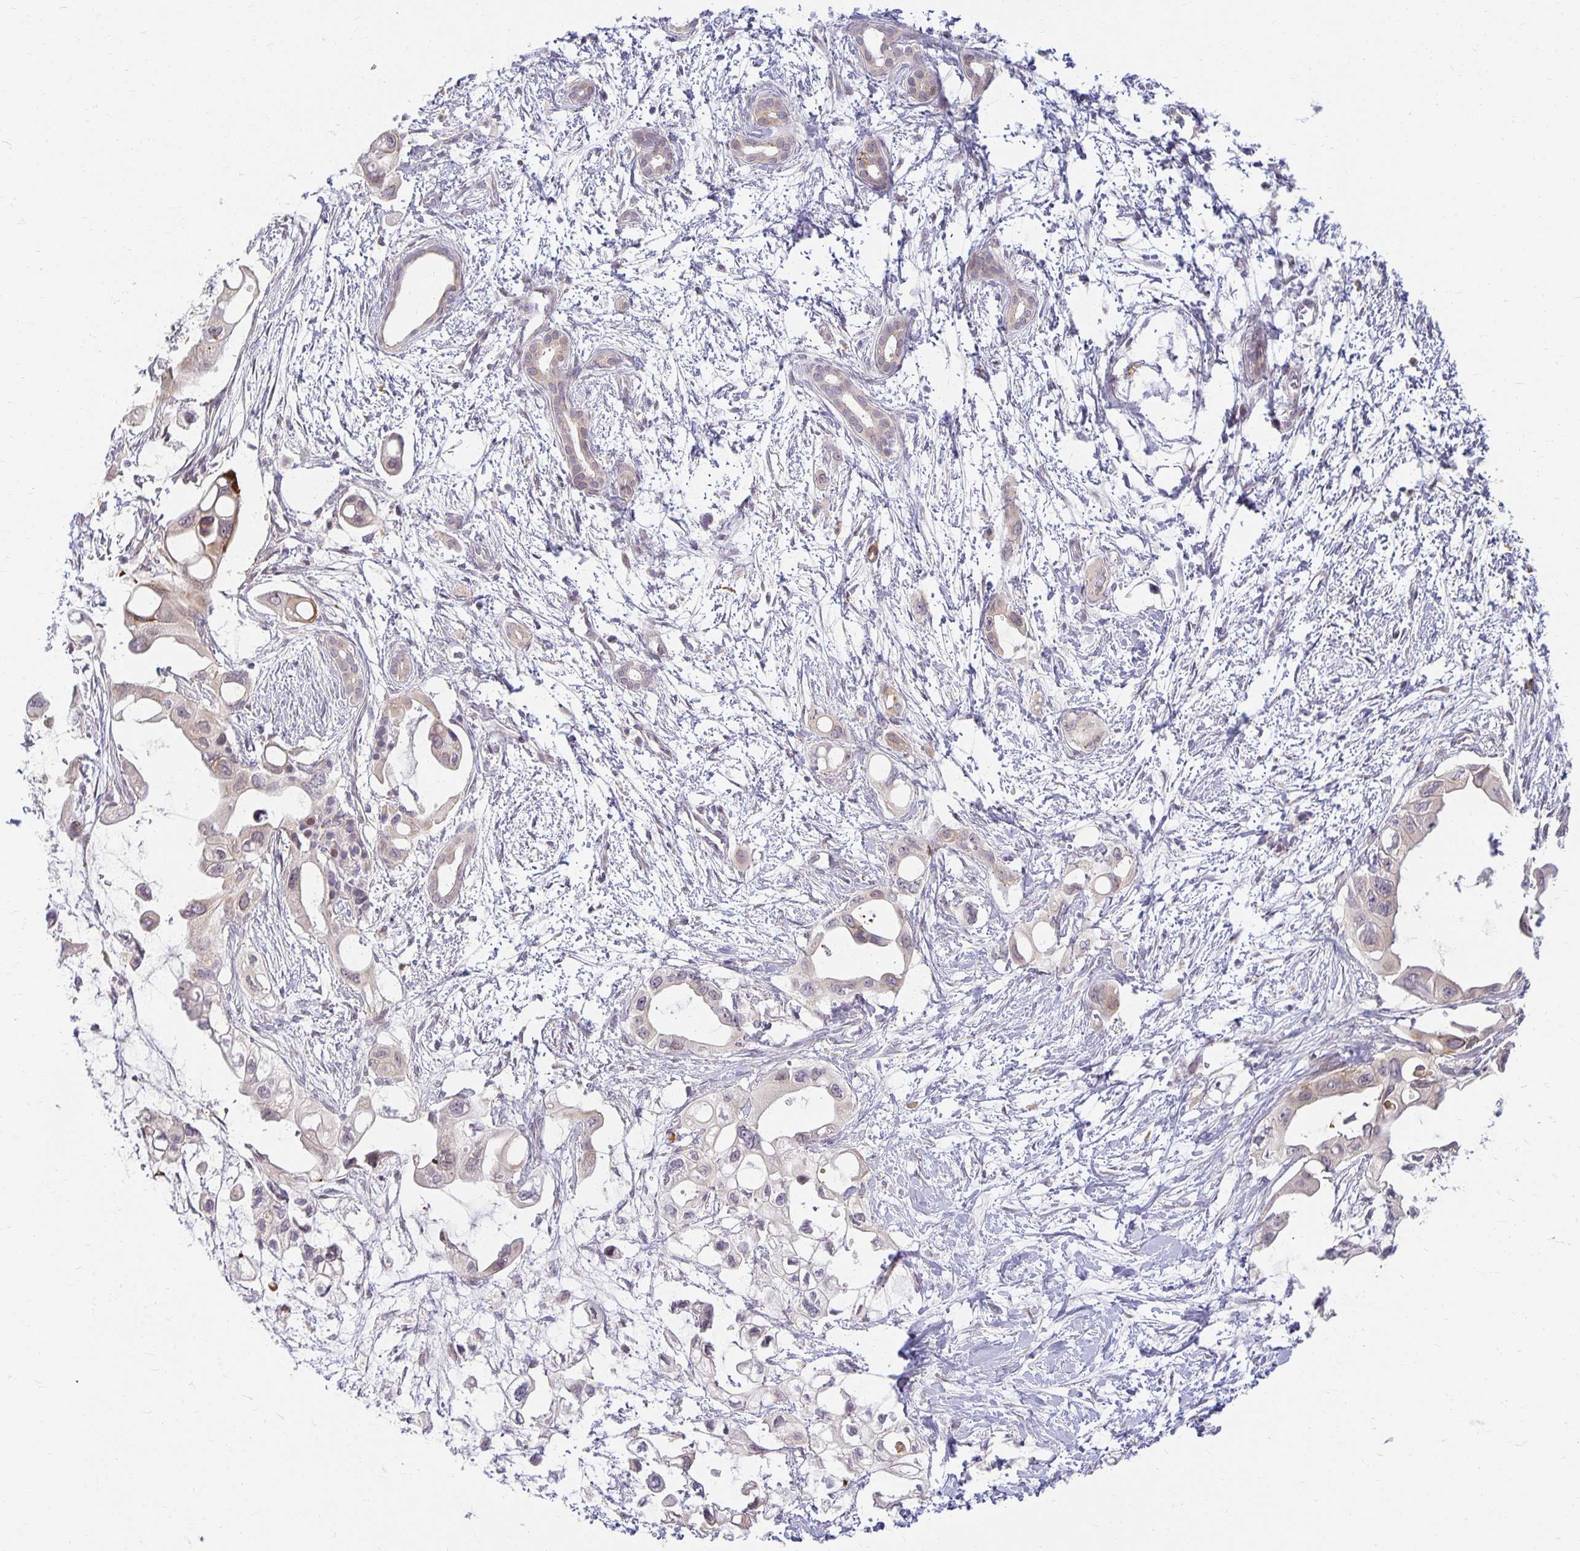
{"staining": {"intensity": "weak", "quantity": "25%-75%", "location": "cytoplasmic/membranous"}, "tissue": "pancreatic cancer", "cell_type": "Tumor cells", "image_type": "cancer", "snomed": [{"axis": "morphology", "description": "Adenocarcinoma, NOS"}, {"axis": "topography", "description": "Pancreas"}], "caption": "Pancreatic adenocarcinoma stained with DAB immunohistochemistry shows low levels of weak cytoplasmic/membranous staining in about 25%-75% of tumor cells.", "gene": "EHF", "patient": {"sex": "male", "age": 61}}